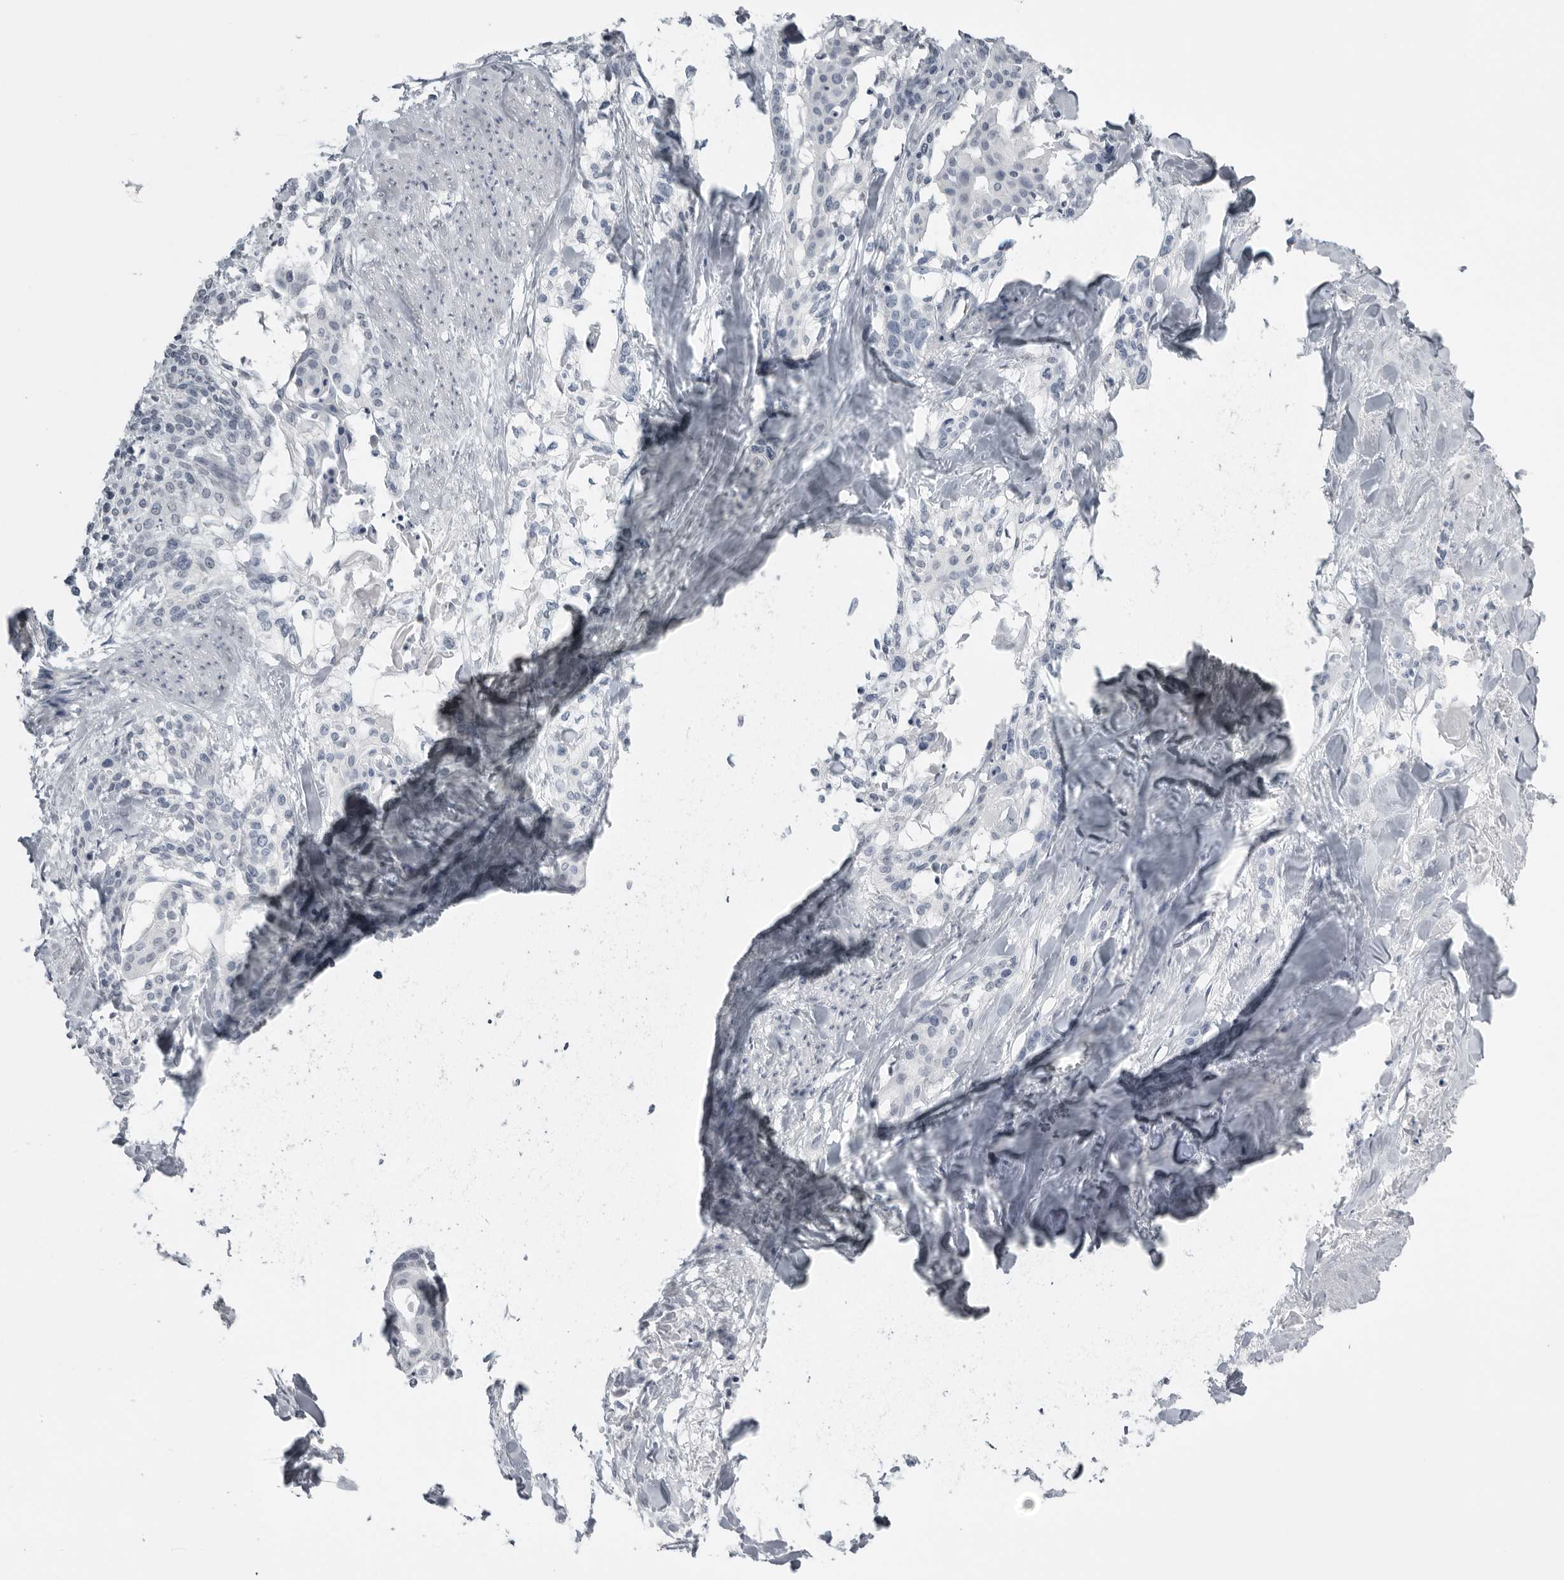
{"staining": {"intensity": "negative", "quantity": "none", "location": "none"}, "tissue": "cervical cancer", "cell_type": "Tumor cells", "image_type": "cancer", "snomed": [{"axis": "morphology", "description": "Squamous cell carcinoma, NOS"}, {"axis": "topography", "description": "Cervix"}], "caption": "DAB immunohistochemical staining of cervical squamous cell carcinoma demonstrates no significant positivity in tumor cells. (Stains: DAB IHC with hematoxylin counter stain, Microscopy: brightfield microscopy at high magnification).", "gene": "SERPINF2", "patient": {"sex": "female", "age": 57}}